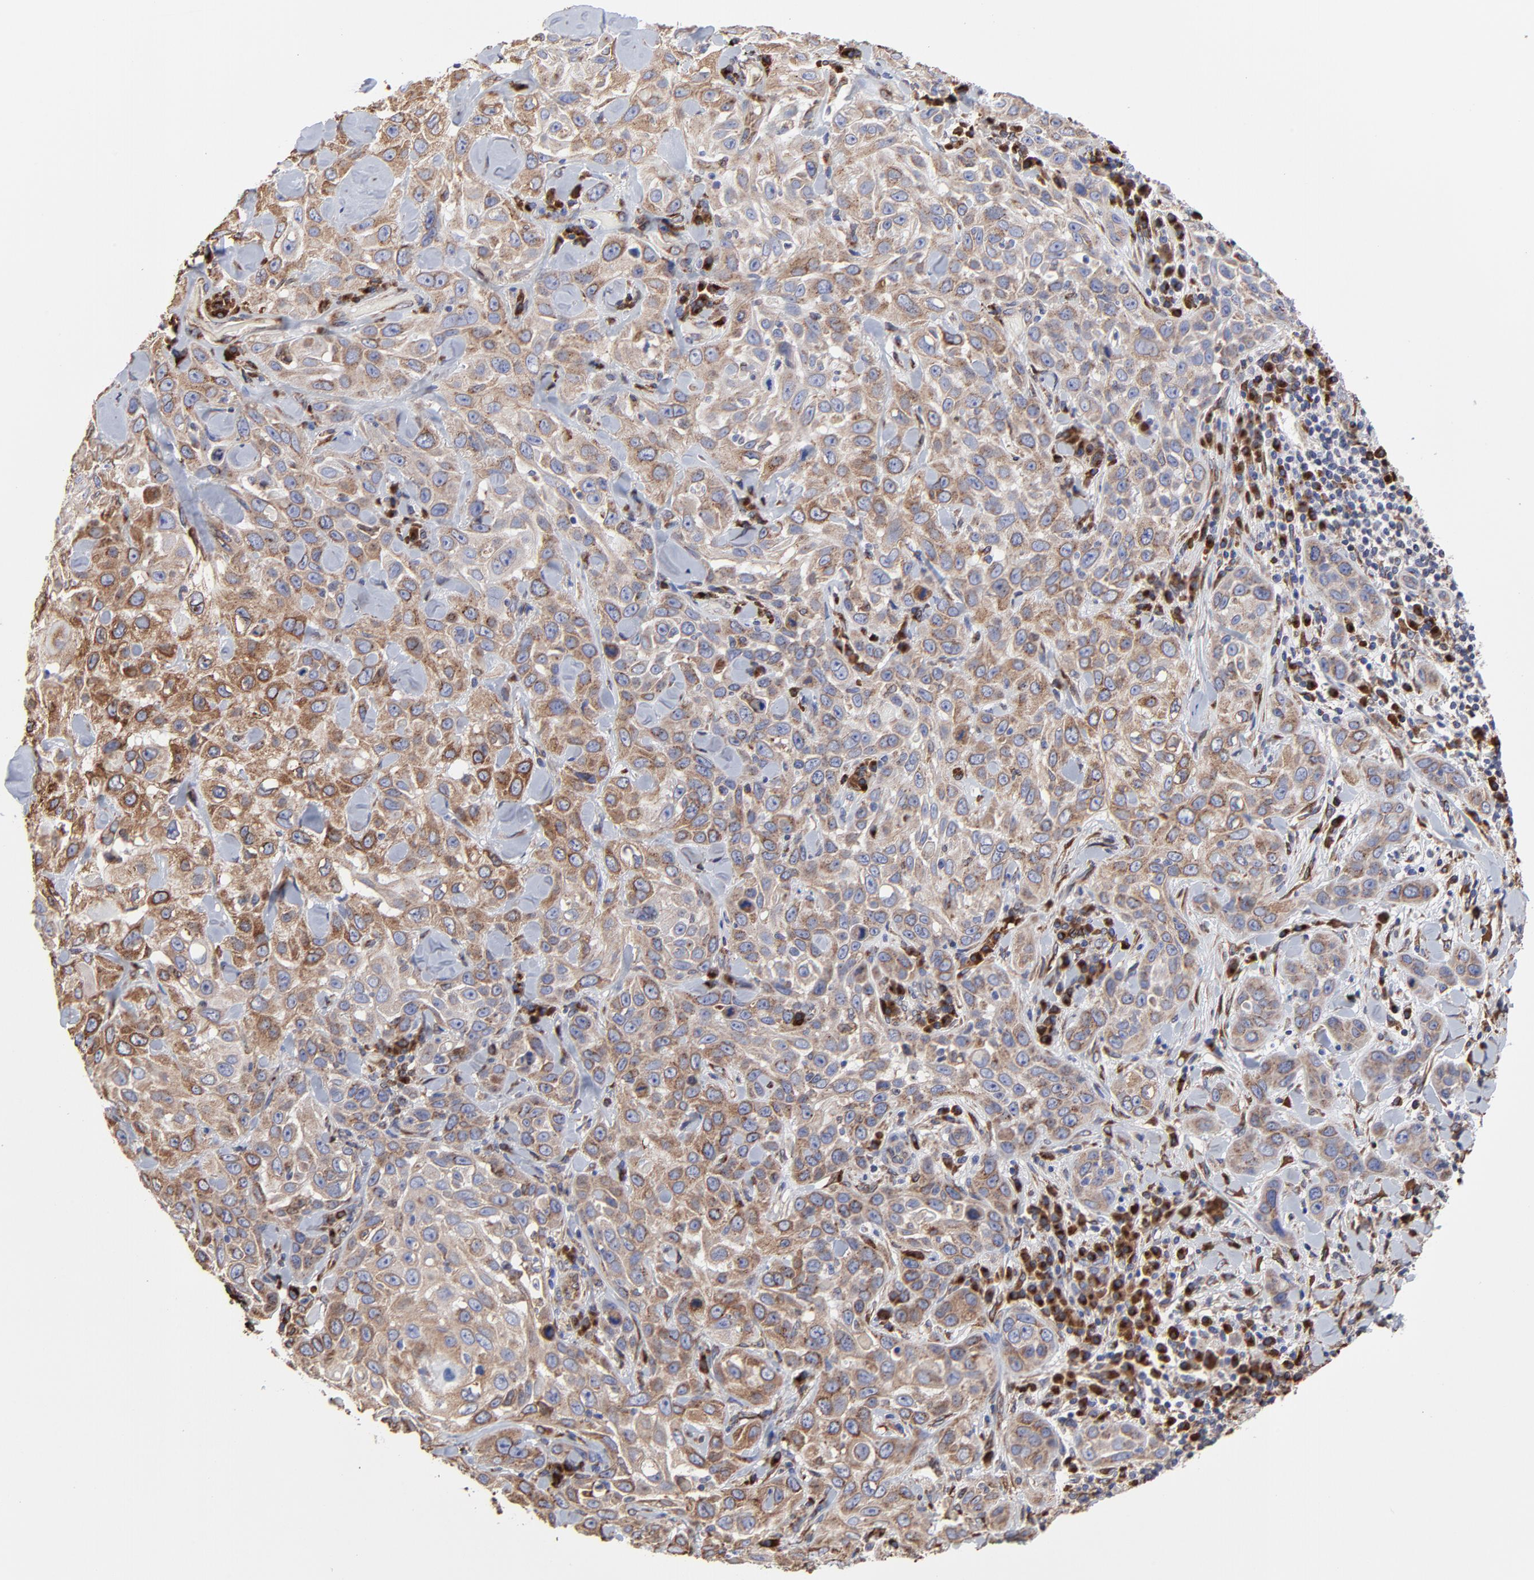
{"staining": {"intensity": "moderate", "quantity": ">75%", "location": "cytoplasmic/membranous"}, "tissue": "skin cancer", "cell_type": "Tumor cells", "image_type": "cancer", "snomed": [{"axis": "morphology", "description": "Squamous cell carcinoma, NOS"}, {"axis": "topography", "description": "Skin"}], "caption": "Squamous cell carcinoma (skin) stained with a brown dye exhibits moderate cytoplasmic/membranous positive positivity in approximately >75% of tumor cells.", "gene": "LMAN1", "patient": {"sex": "male", "age": 84}}